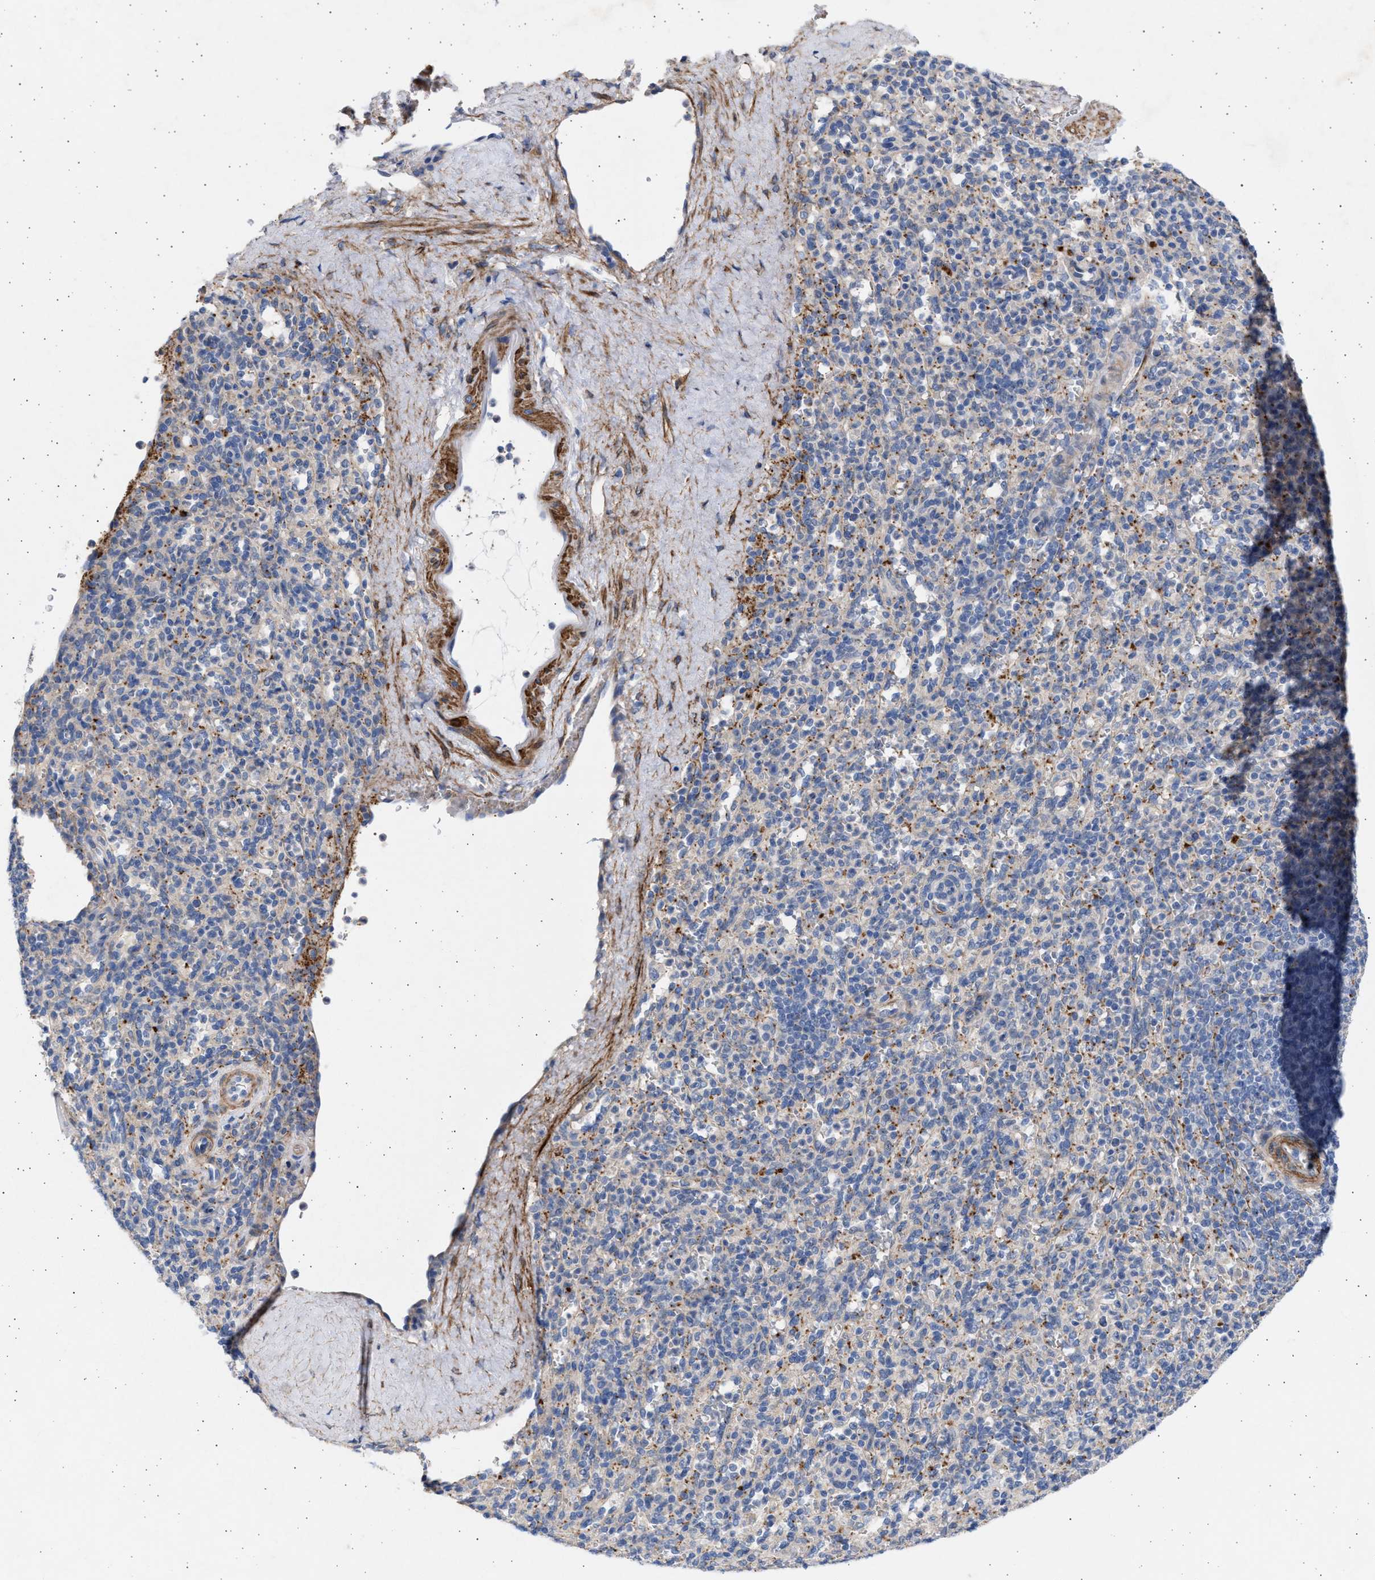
{"staining": {"intensity": "negative", "quantity": "none", "location": "none"}, "tissue": "spleen", "cell_type": "Cells in red pulp", "image_type": "normal", "snomed": [{"axis": "morphology", "description": "Normal tissue, NOS"}, {"axis": "topography", "description": "Spleen"}], "caption": "Protein analysis of unremarkable spleen displays no significant expression in cells in red pulp.", "gene": "NBR1", "patient": {"sex": "male", "age": 36}}